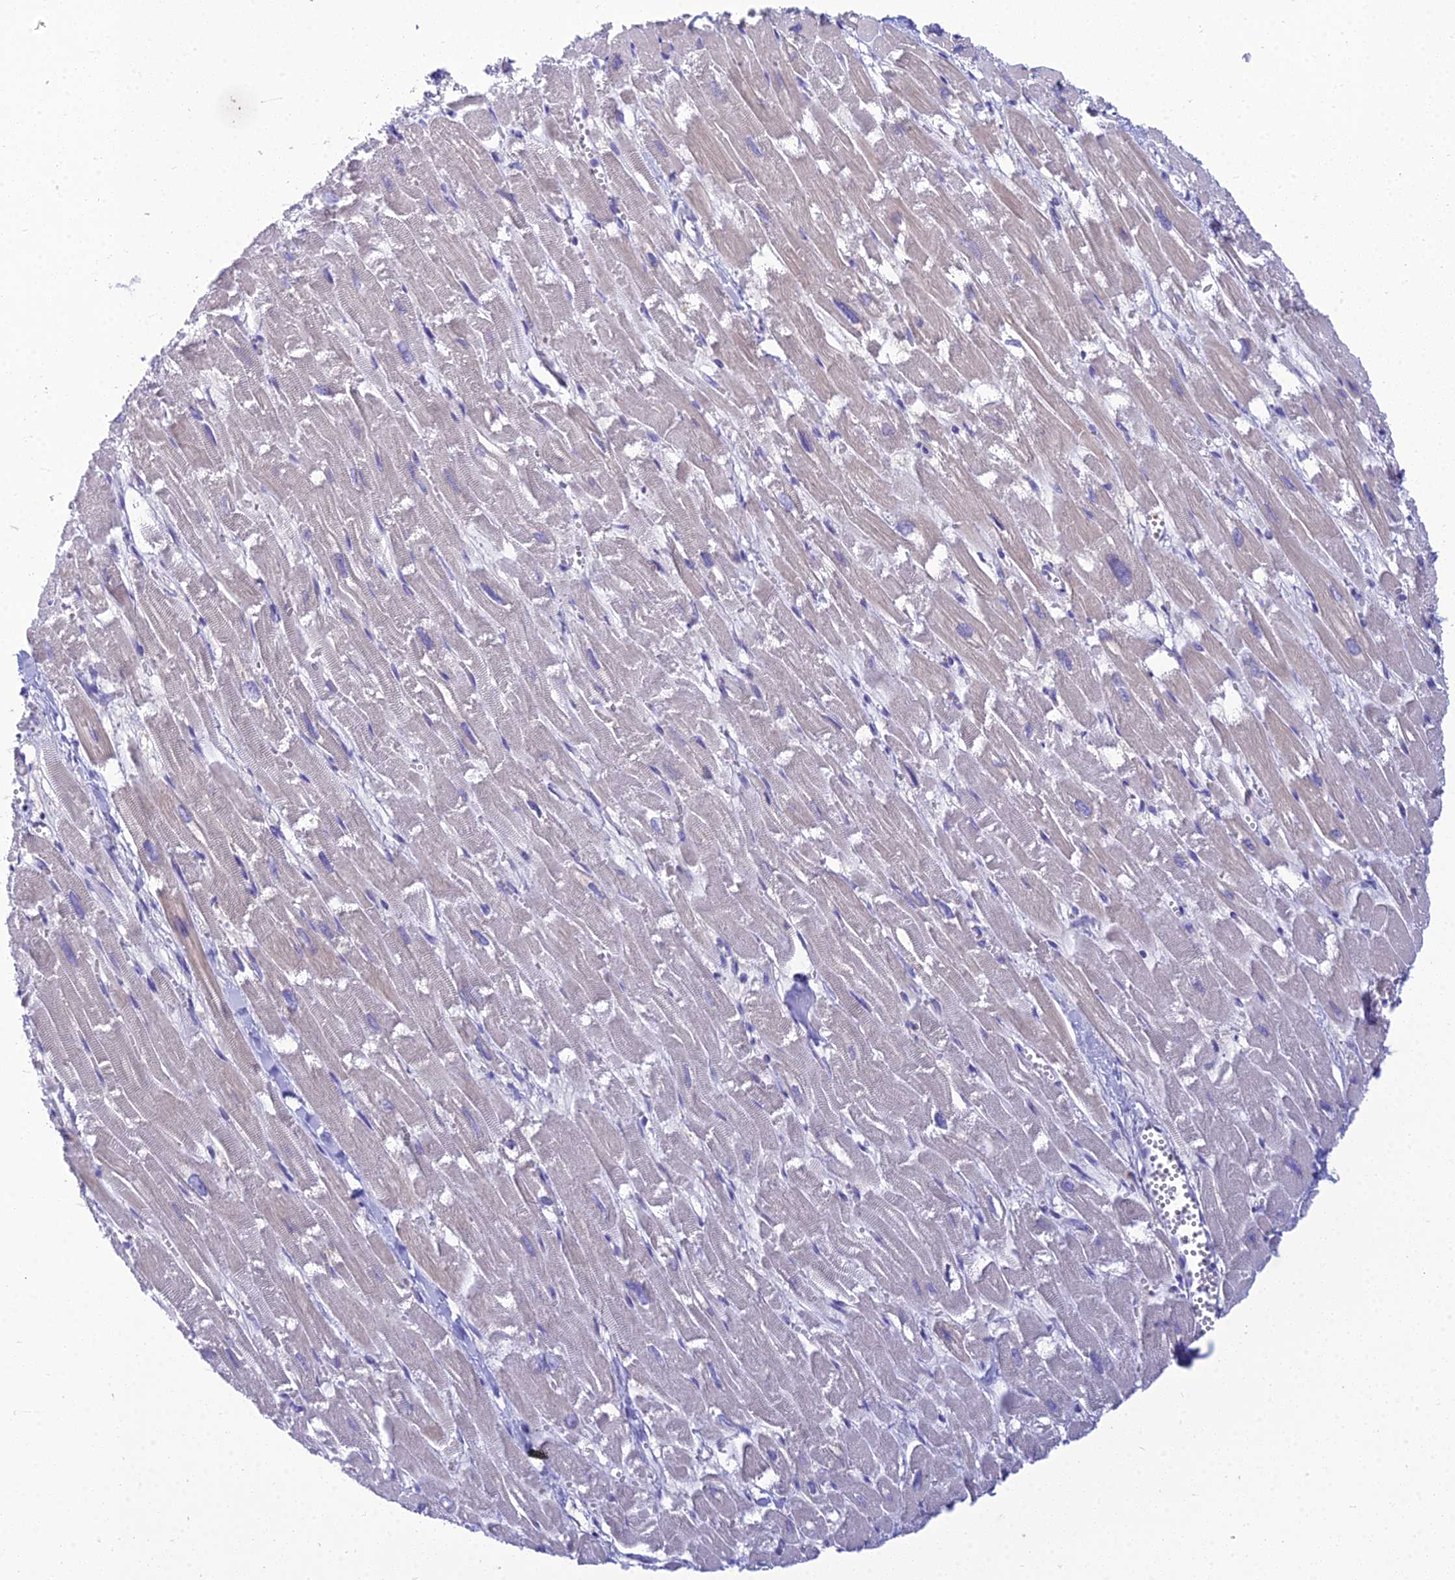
{"staining": {"intensity": "weak", "quantity": "<25%", "location": "cytoplasmic/membranous"}, "tissue": "heart muscle", "cell_type": "Cardiomyocytes", "image_type": "normal", "snomed": [{"axis": "morphology", "description": "Normal tissue, NOS"}, {"axis": "topography", "description": "Heart"}], "caption": "Immunohistochemistry (IHC) photomicrograph of benign heart muscle: human heart muscle stained with DAB (3,3'-diaminobenzidine) shows no significant protein positivity in cardiomyocytes.", "gene": "ZMIZ1", "patient": {"sex": "male", "age": 54}}